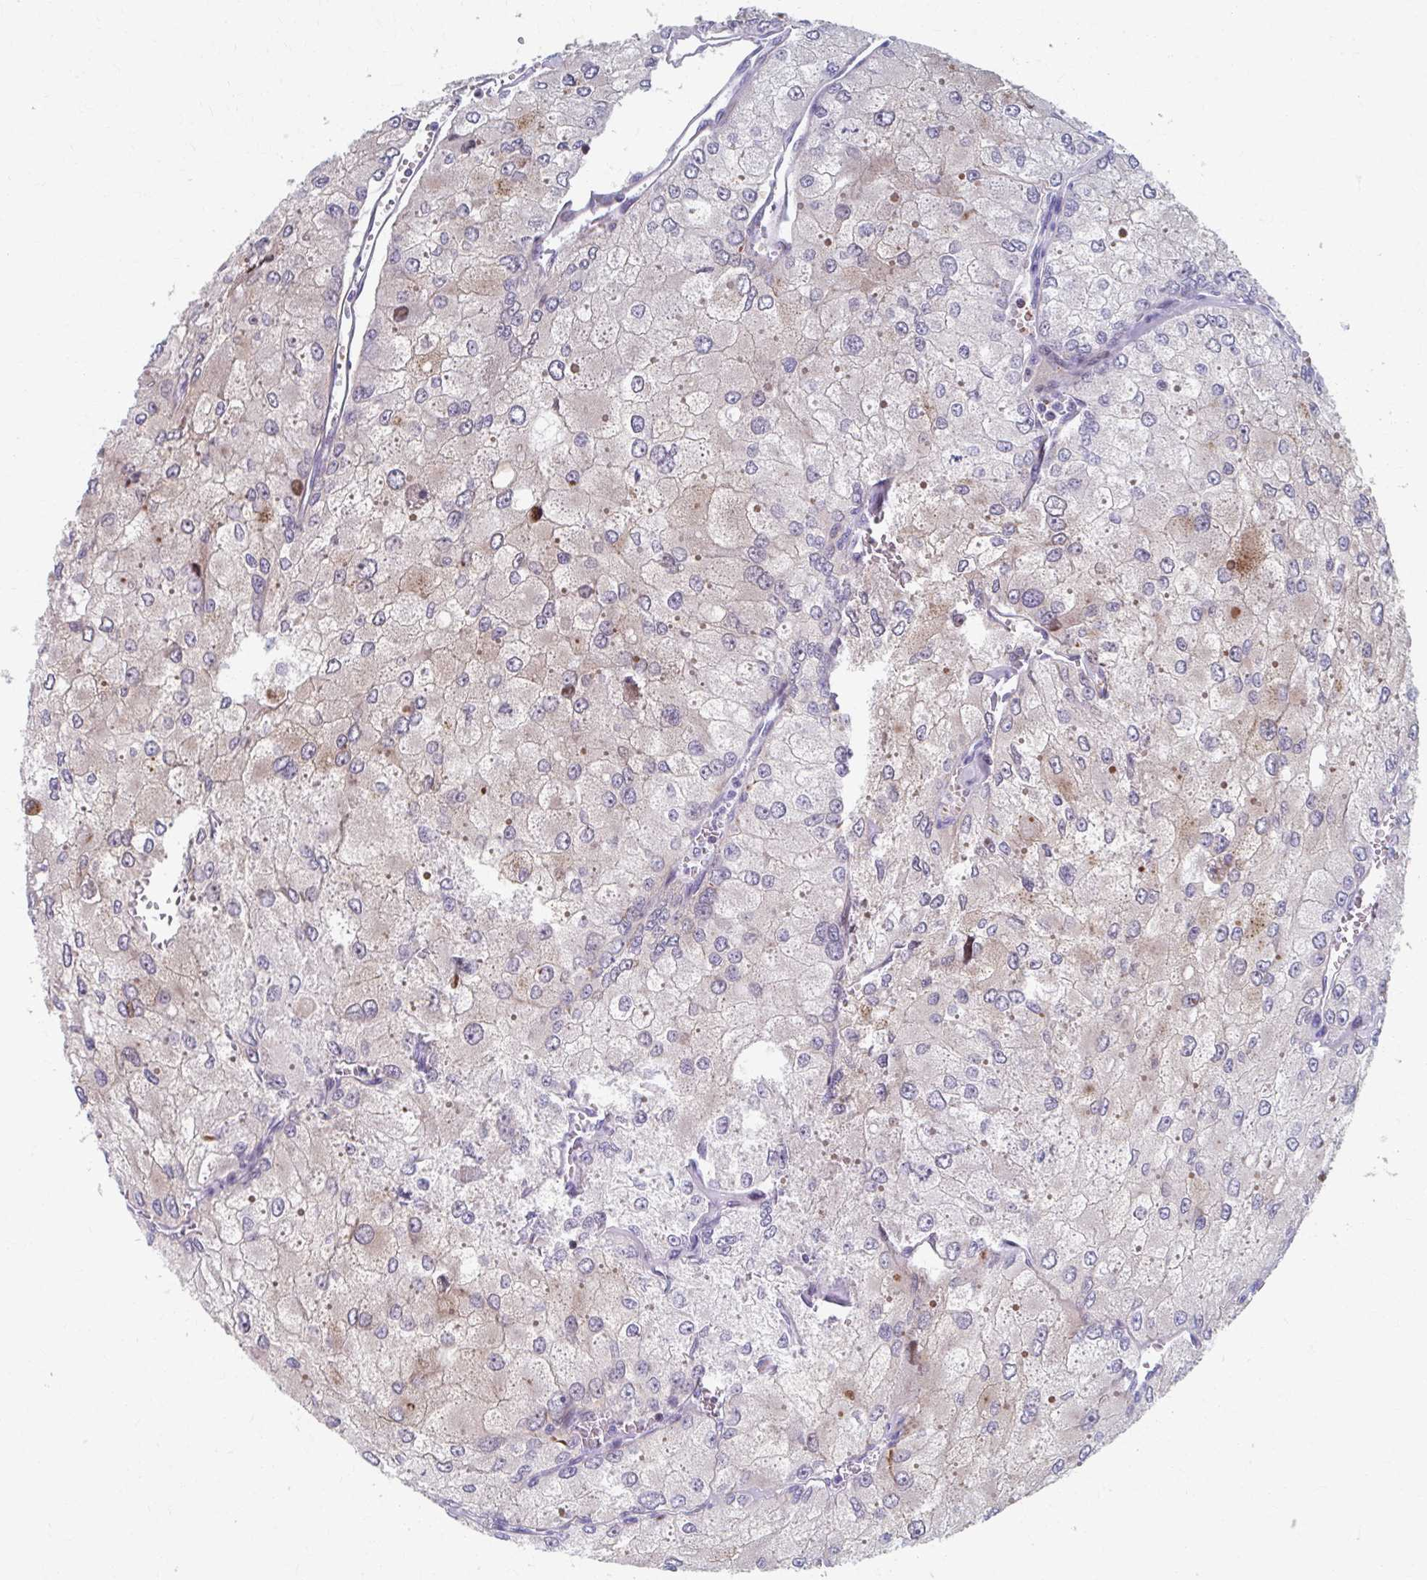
{"staining": {"intensity": "negative", "quantity": "none", "location": "none"}, "tissue": "renal cancer", "cell_type": "Tumor cells", "image_type": "cancer", "snomed": [{"axis": "morphology", "description": "Adenocarcinoma, NOS"}, {"axis": "topography", "description": "Kidney"}], "caption": "This photomicrograph is of adenocarcinoma (renal) stained with IHC to label a protein in brown with the nuclei are counter-stained blue. There is no staining in tumor cells.", "gene": "ABHD16B", "patient": {"sex": "female", "age": 70}}